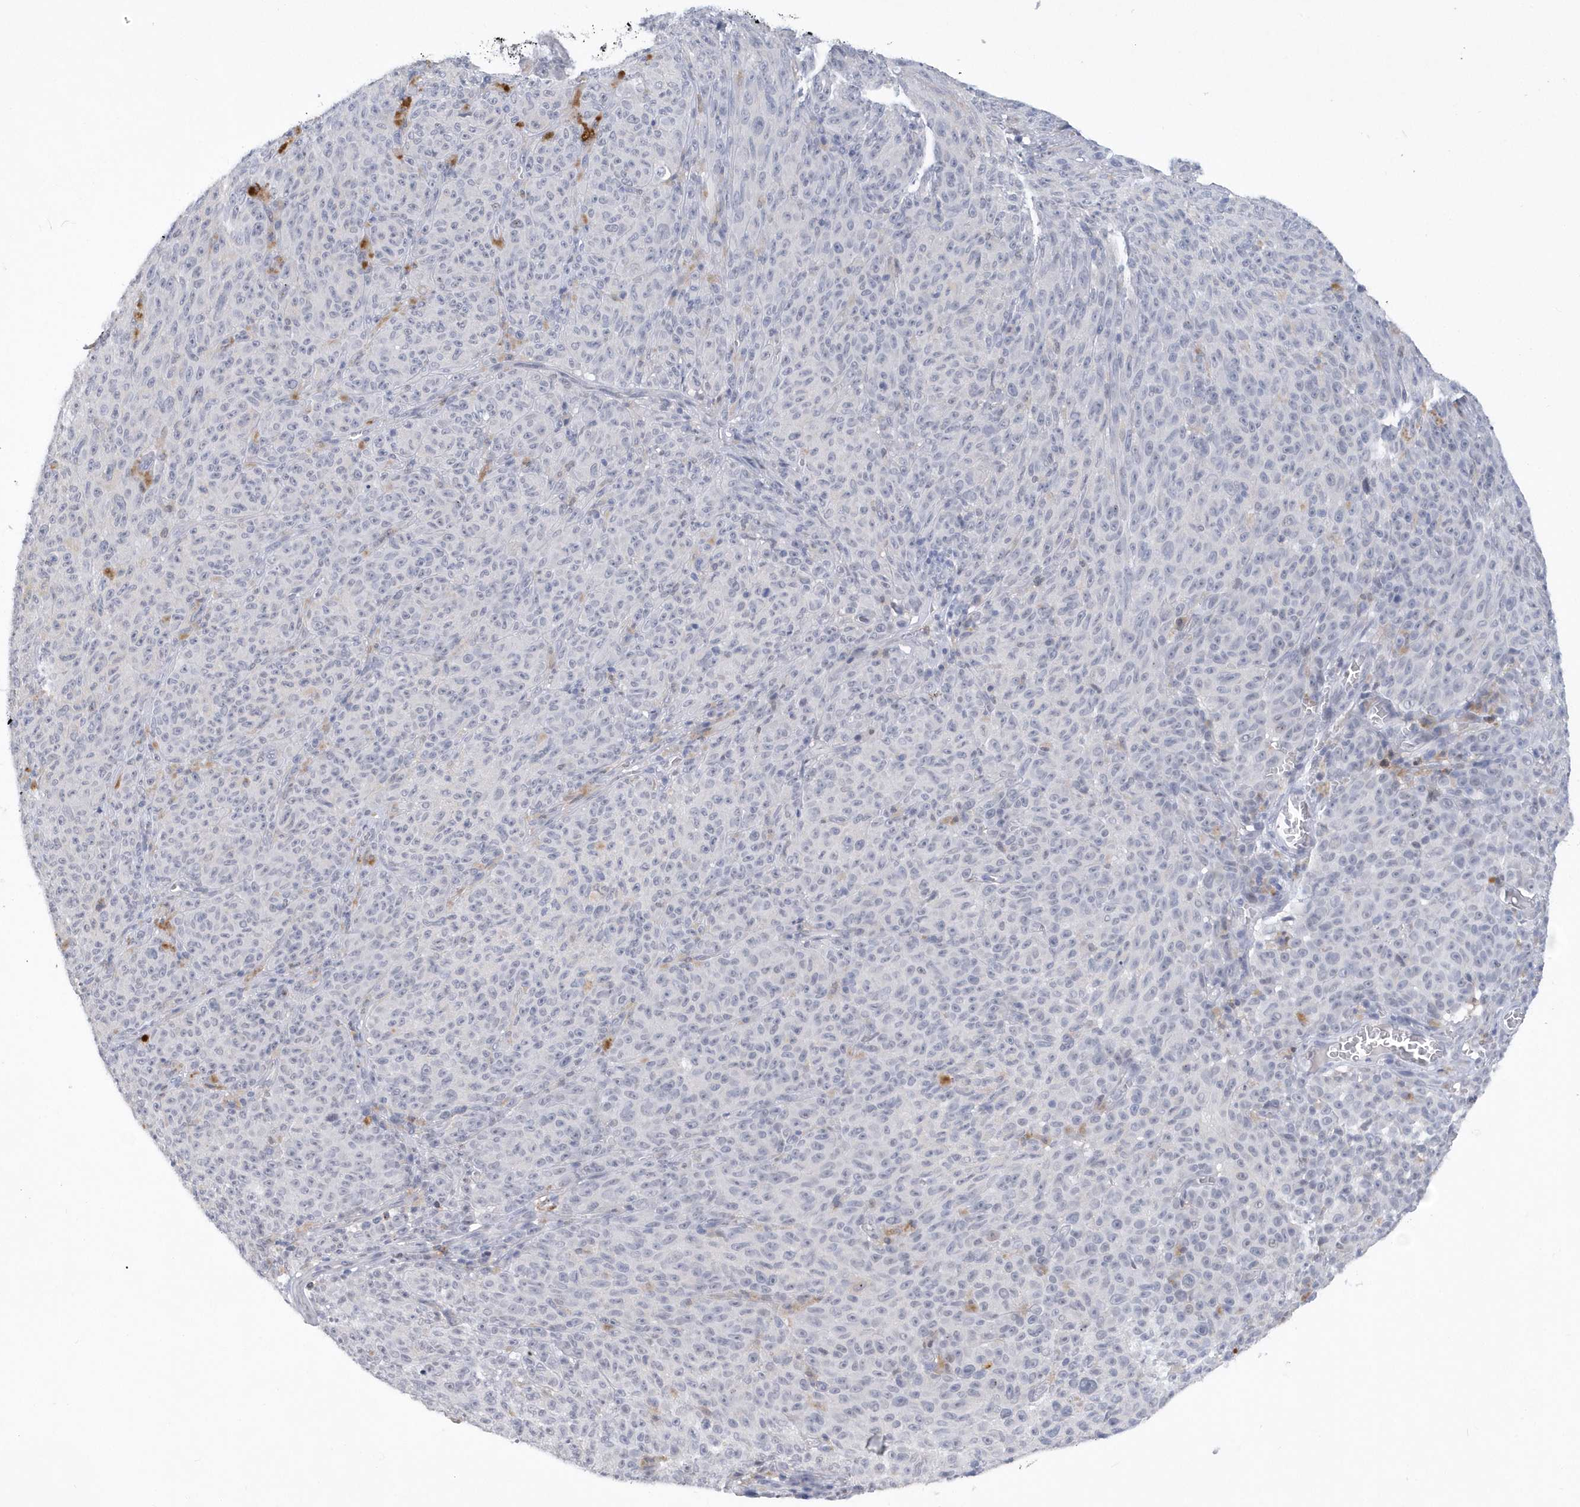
{"staining": {"intensity": "negative", "quantity": "none", "location": "none"}, "tissue": "melanoma", "cell_type": "Tumor cells", "image_type": "cancer", "snomed": [{"axis": "morphology", "description": "Malignant melanoma, NOS"}, {"axis": "topography", "description": "Skin"}], "caption": "This is a image of immunohistochemistry staining of melanoma, which shows no expression in tumor cells. (DAB (3,3'-diaminobenzidine) immunohistochemistry visualized using brightfield microscopy, high magnification).", "gene": "SRGAP3", "patient": {"sex": "female", "age": 82}}